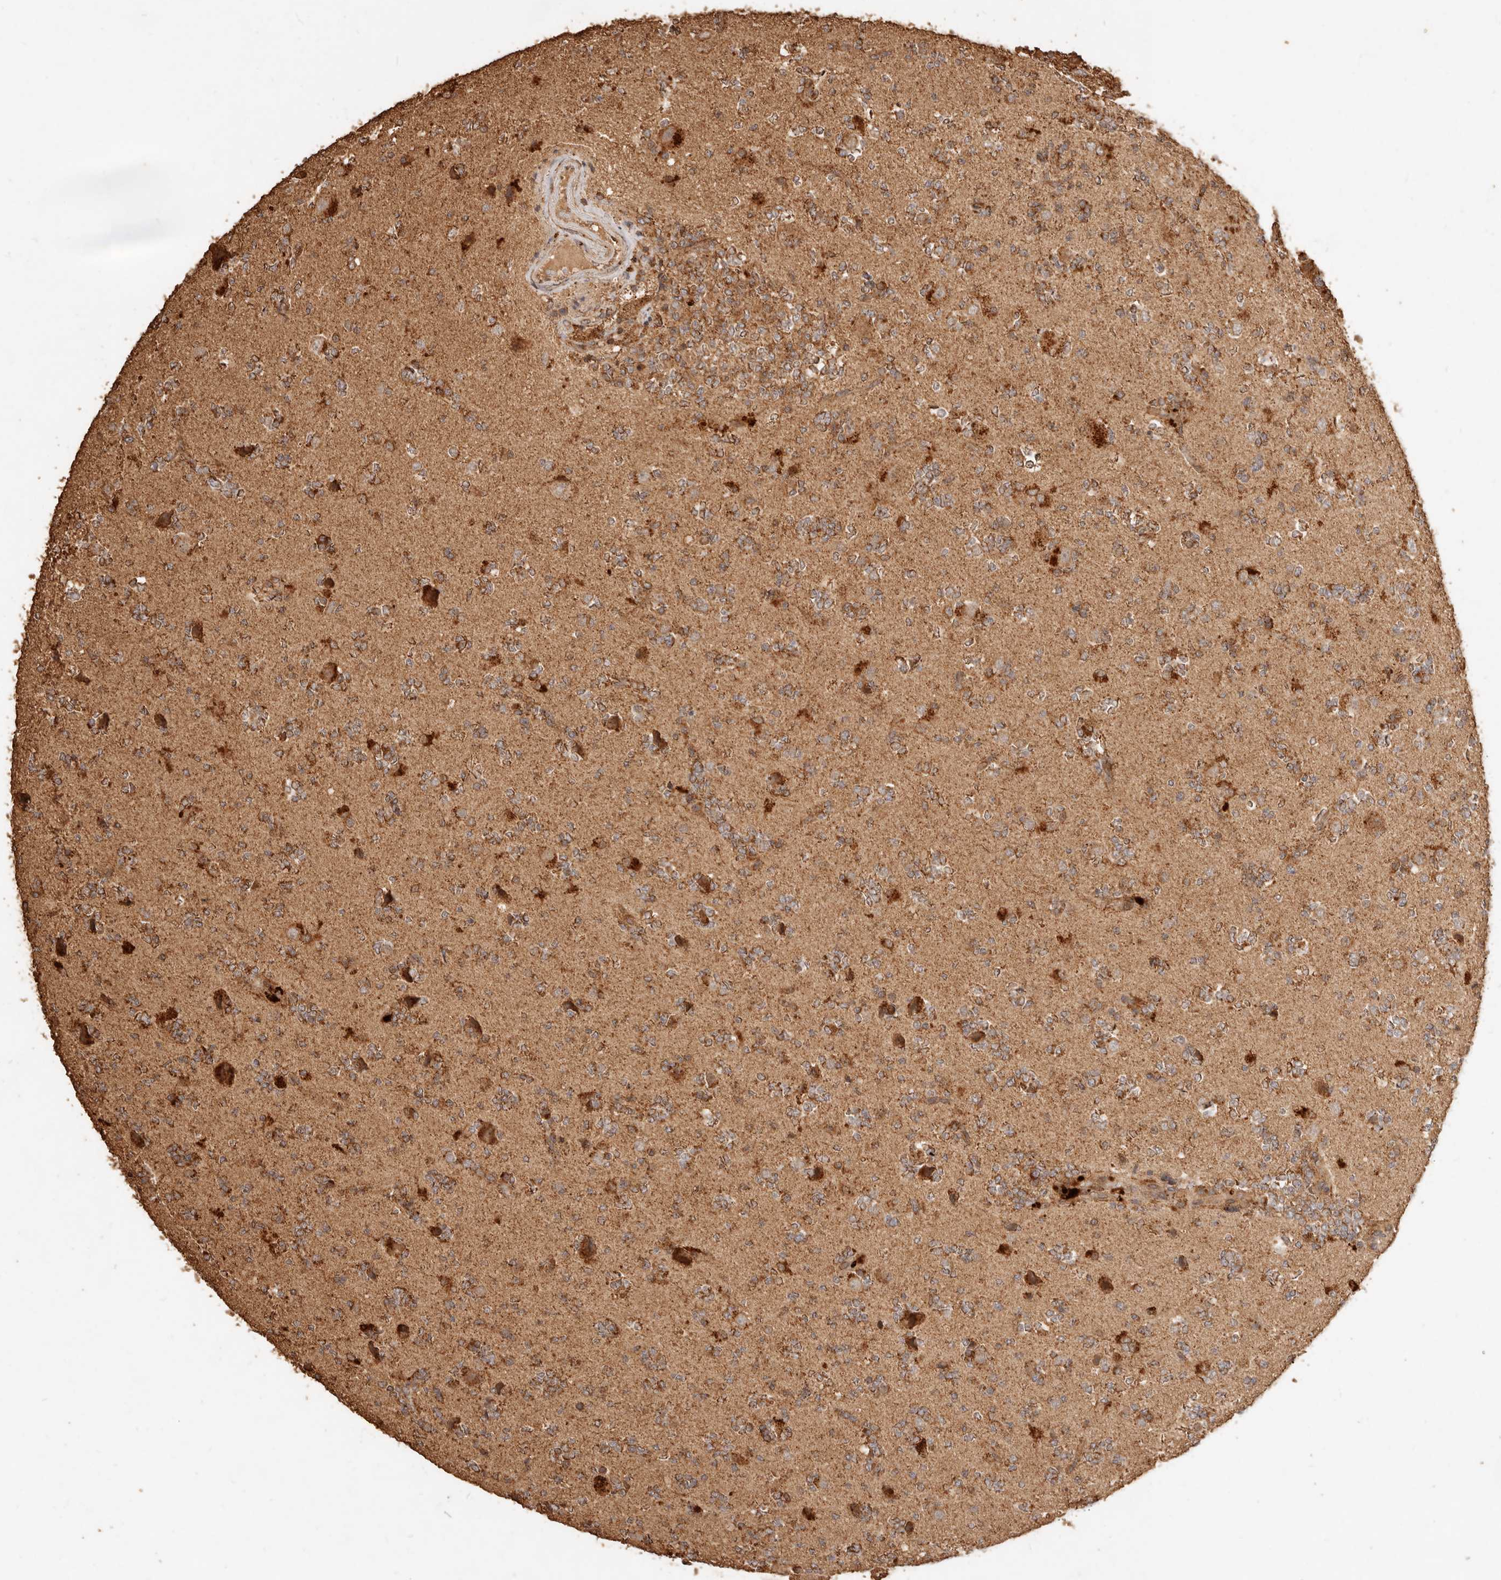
{"staining": {"intensity": "strong", "quantity": ">75%", "location": "cytoplasmic/membranous"}, "tissue": "glioma", "cell_type": "Tumor cells", "image_type": "cancer", "snomed": [{"axis": "morphology", "description": "Glioma, malignant, High grade"}, {"axis": "topography", "description": "Brain"}], "caption": "An immunohistochemistry (IHC) micrograph of neoplastic tissue is shown. Protein staining in brown highlights strong cytoplasmic/membranous positivity in glioma within tumor cells.", "gene": "FAM180B", "patient": {"sex": "female", "age": 62}}